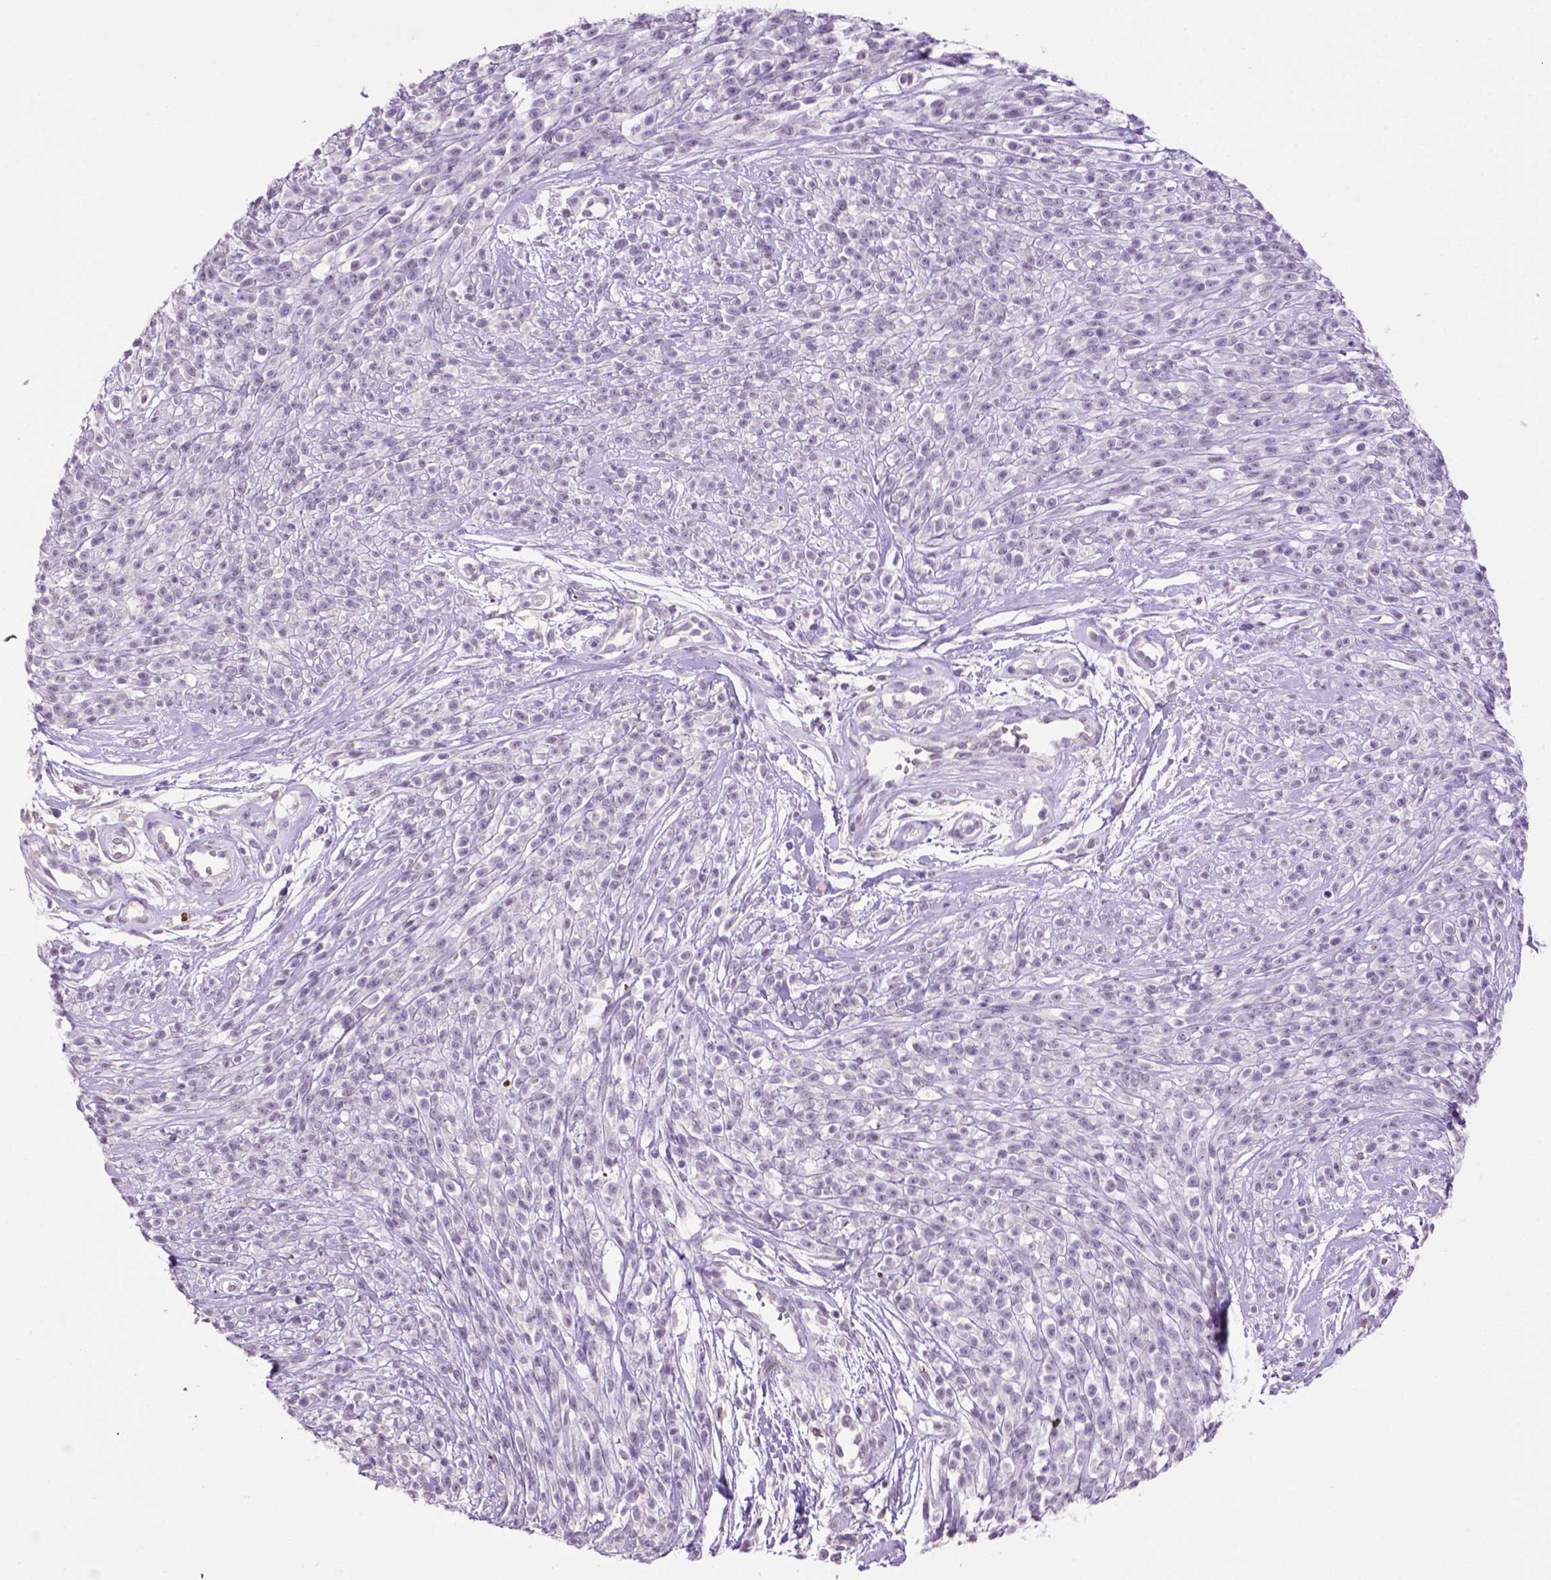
{"staining": {"intensity": "negative", "quantity": "none", "location": "none"}, "tissue": "melanoma", "cell_type": "Tumor cells", "image_type": "cancer", "snomed": [{"axis": "morphology", "description": "Malignant melanoma, NOS"}, {"axis": "topography", "description": "Skin"}, {"axis": "topography", "description": "Skin of trunk"}], "caption": "IHC of malignant melanoma shows no positivity in tumor cells.", "gene": "TH", "patient": {"sex": "male", "age": 74}}